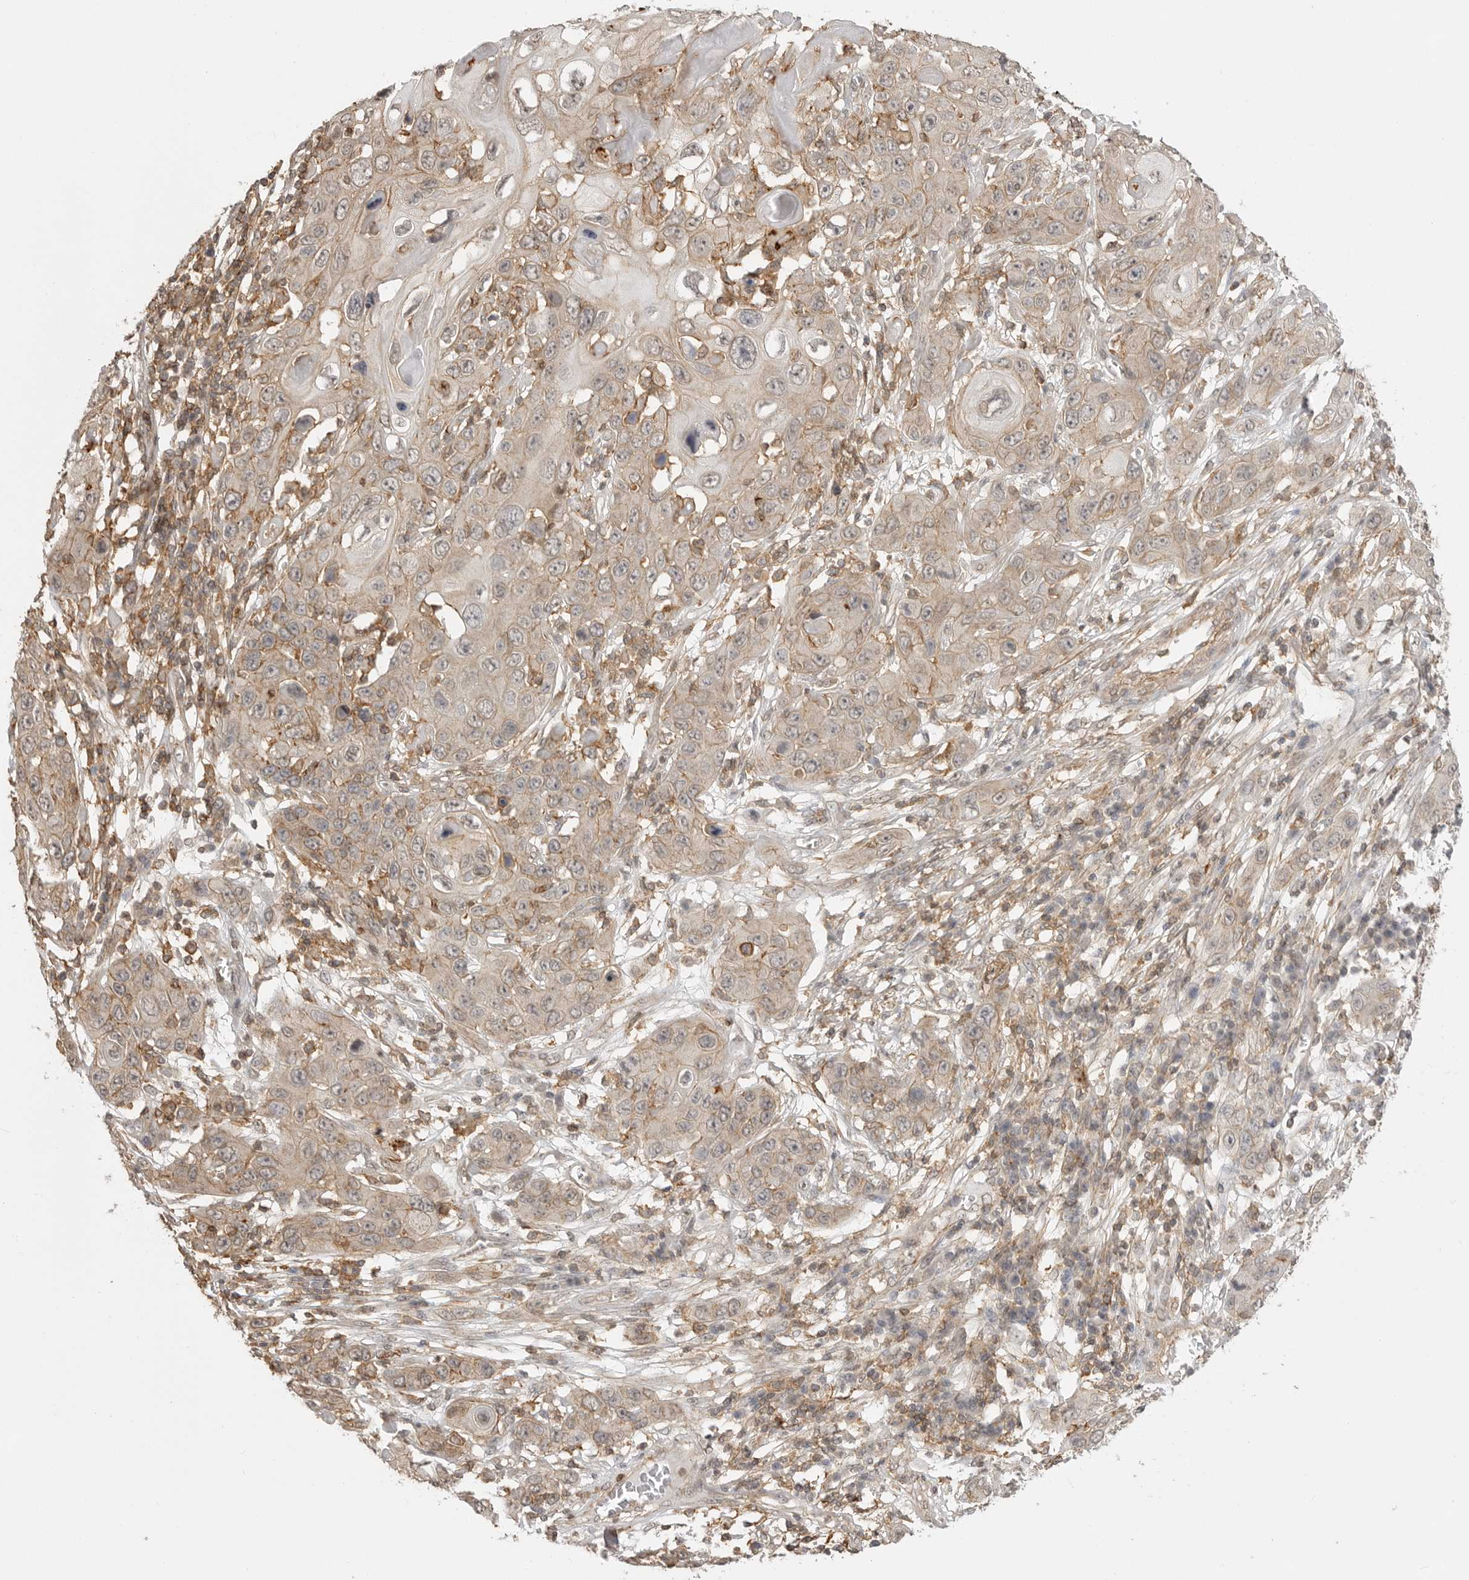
{"staining": {"intensity": "weak", "quantity": "25%-75%", "location": "cytoplasmic/membranous"}, "tissue": "skin cancer", "cell_type": "Tumor cells", "image_type": "cancer", "snomed": [{"axis": "morphology", "description": "Squamous cell carcinoma, NOS"}, {"axis": "topography", "description": "Skin"}], "caption": "Skin cancer stained with IHC exhibits weak cytoplasmic/membranous positivity in approximately 25%-75% of tumor cells.", "gene": "GPC2", "patient": {"sex": "male", "age": 55}}